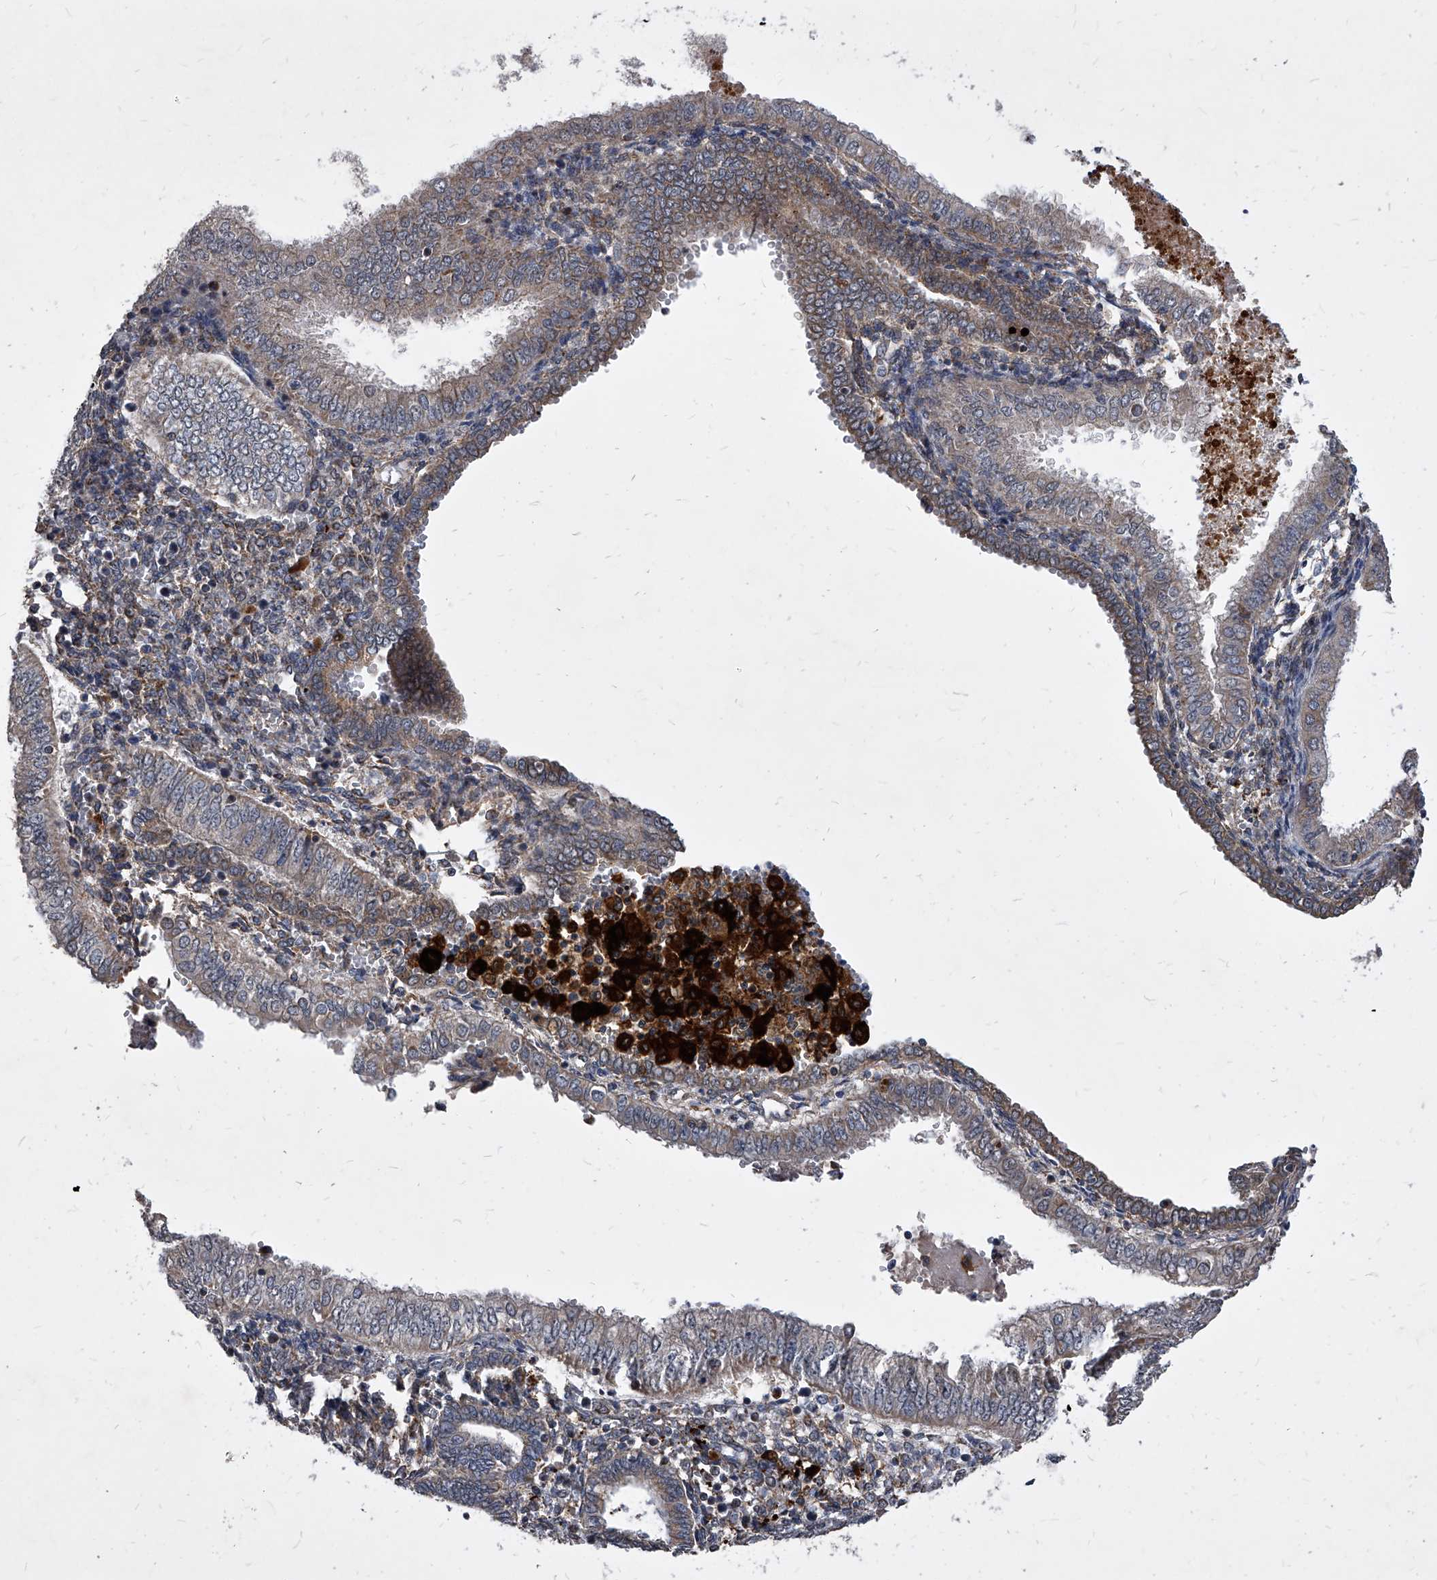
{"staining": {"intensity": "weak", "quantity": "25%-75%", "location": "cytoplasmic/membranous"}, "tissue": "endometrial cancer", "cell_type": "Tumor cells", "image_type": "cancer", "snomed": [{"axis": "morphology", "description": "Normal tissue, NOS"}, {"axis": "morphology", "description": "Adenocarcinoma, NOS"}, {"axis": "topography", "description": "Endometrium"}], "caption": "A low amount of weak cytoplasmic/membranous staining is identified in about 25%-75% of tumor cells in adenocarcinoma (endometrial) tissue.", "gene": "SOBP", "patient": {"sex": "female", "age": 53}}